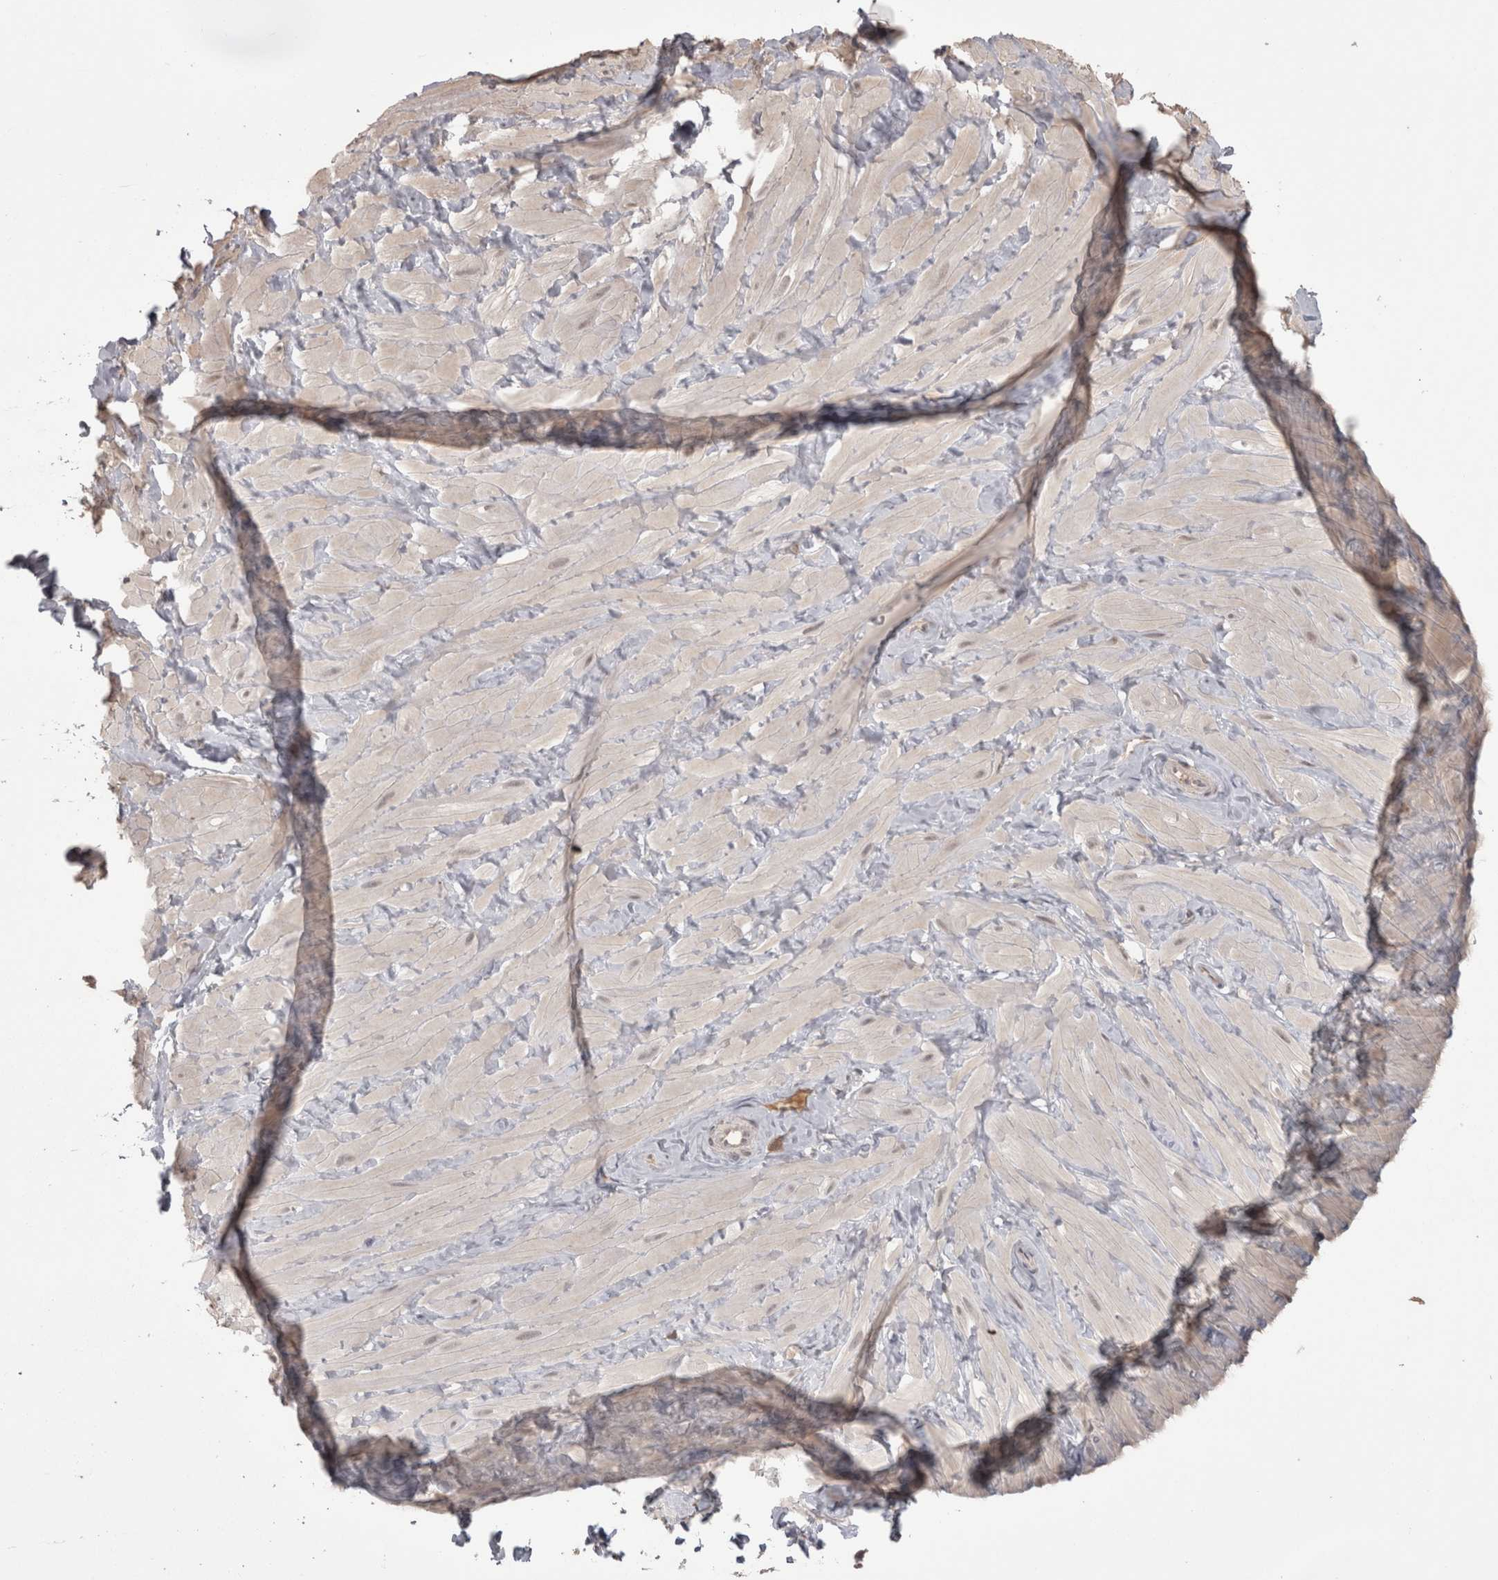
{"staining": {"intensity": "weak", "quantity": ">75%", "location": "cytoplasmic/membranous"}, "tissue": "adipose tissue", "cell_type": "Adipocytes", "image_type": "normal", "snomed": [{"axis": "morphology", "description": "Normal tissue, NOS"}, {"axis": "topography", "description": "Adipose tissue"}, {"axis": "topography", "description": "Vascular tissue"}, {"axis": "topography", "description": "Peripheral nerve tissue"}], "caption": "IHC of benign human adipose tissue shows low levels of weak cytoplasmic/membranous staining in about >75% of adipocytes. (DAB IHC with brightfield microscopy, high magnification).", "gene": "SKAP1", "patient": {"sex": "male", "age": 25}}